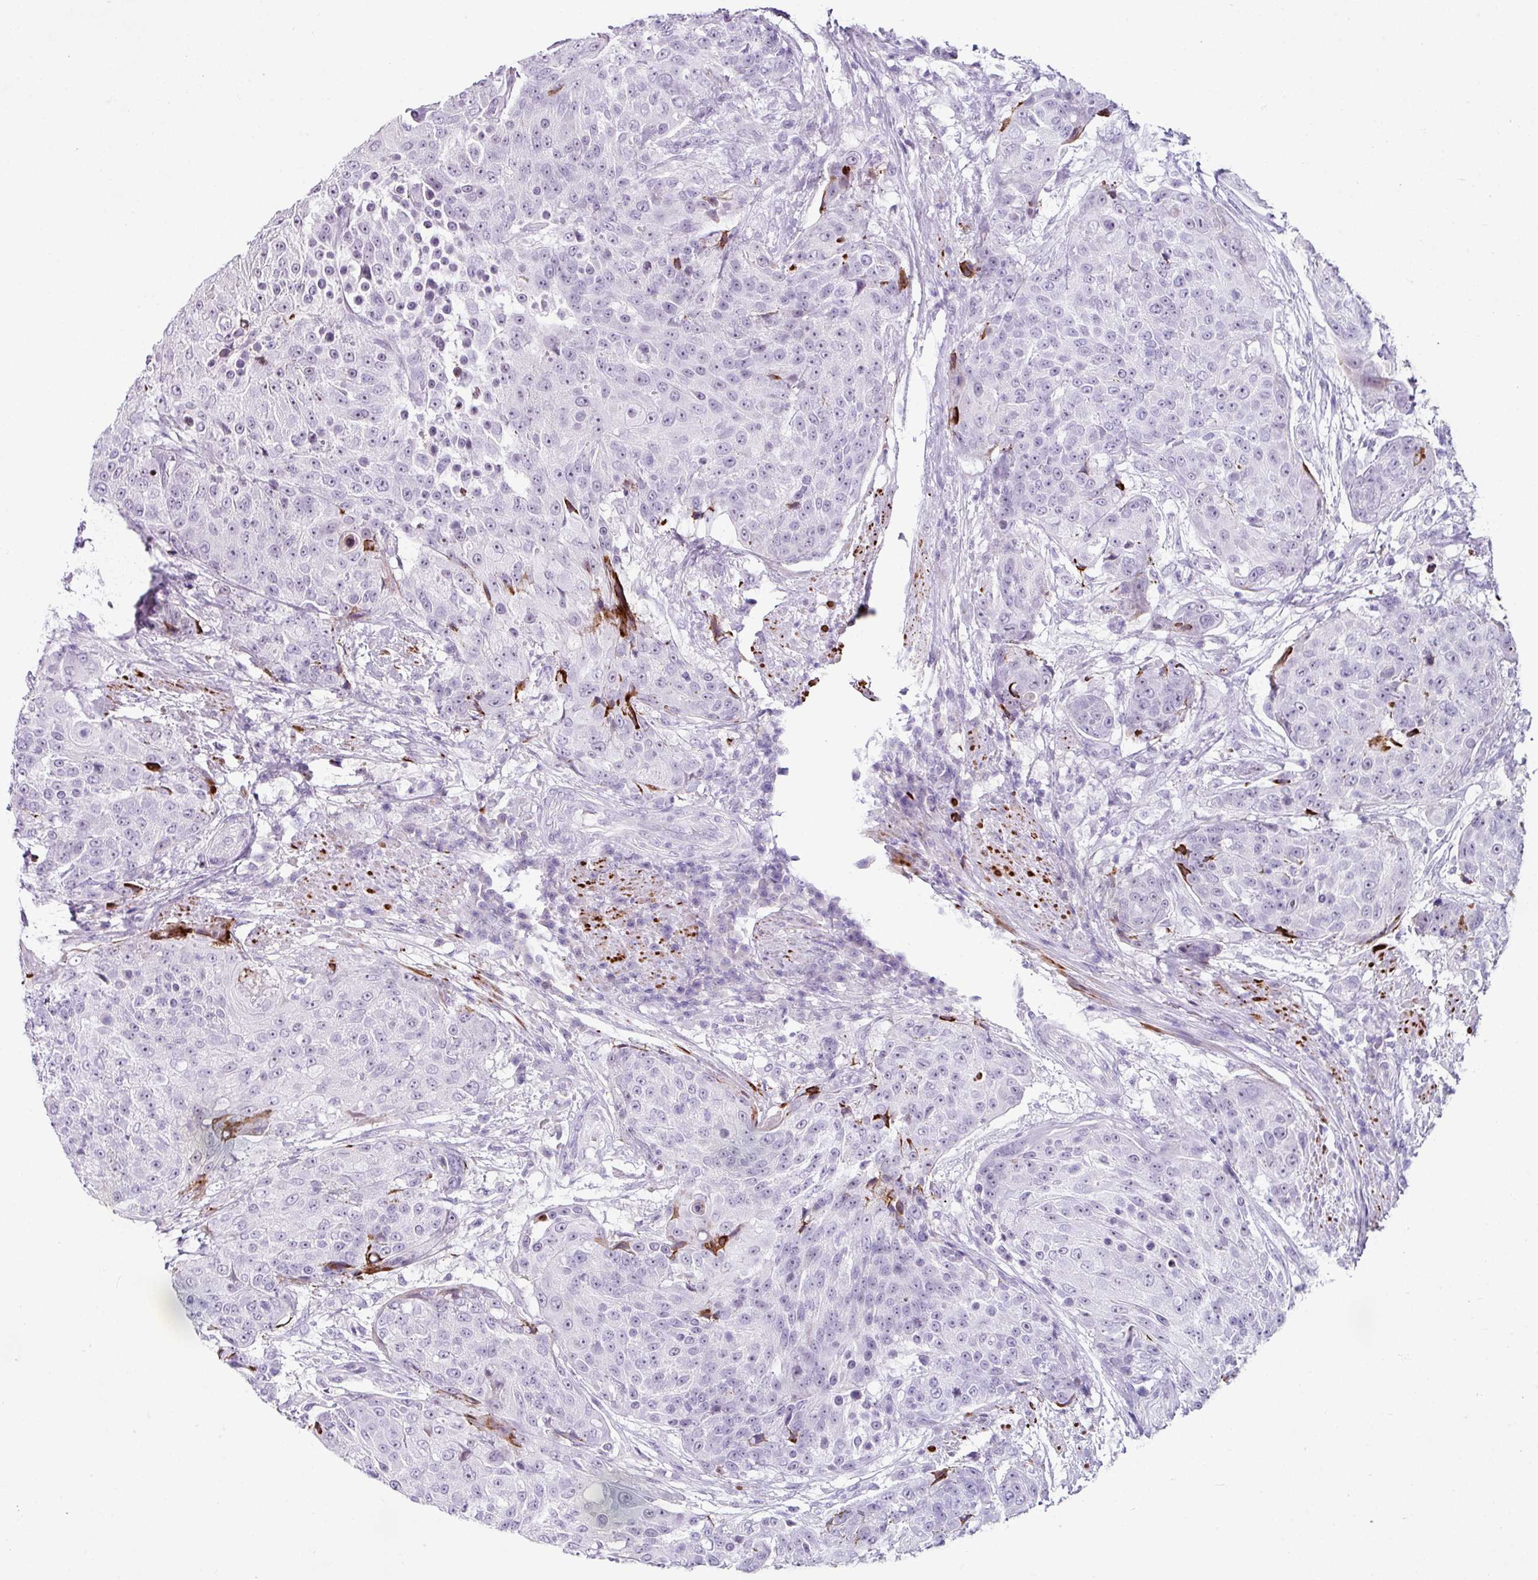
{"staining": {"intensity": "negative", "quantity": "none", "location": "none"}, "tissue": "urothelial cancer", "cell_type": "Tumor cells", "image_type": "cancer", "snomed": [{"axis": "morphology", "description": "Urothelial carcinoma, High grade"}, {"axis": "topography", "description": "Urinary bladder"}], "caption": "Tumor cells show no significant staining in urothelial cancer.", "gene": "TRA2A", "patient": {"sex": "female", "age": 63}}